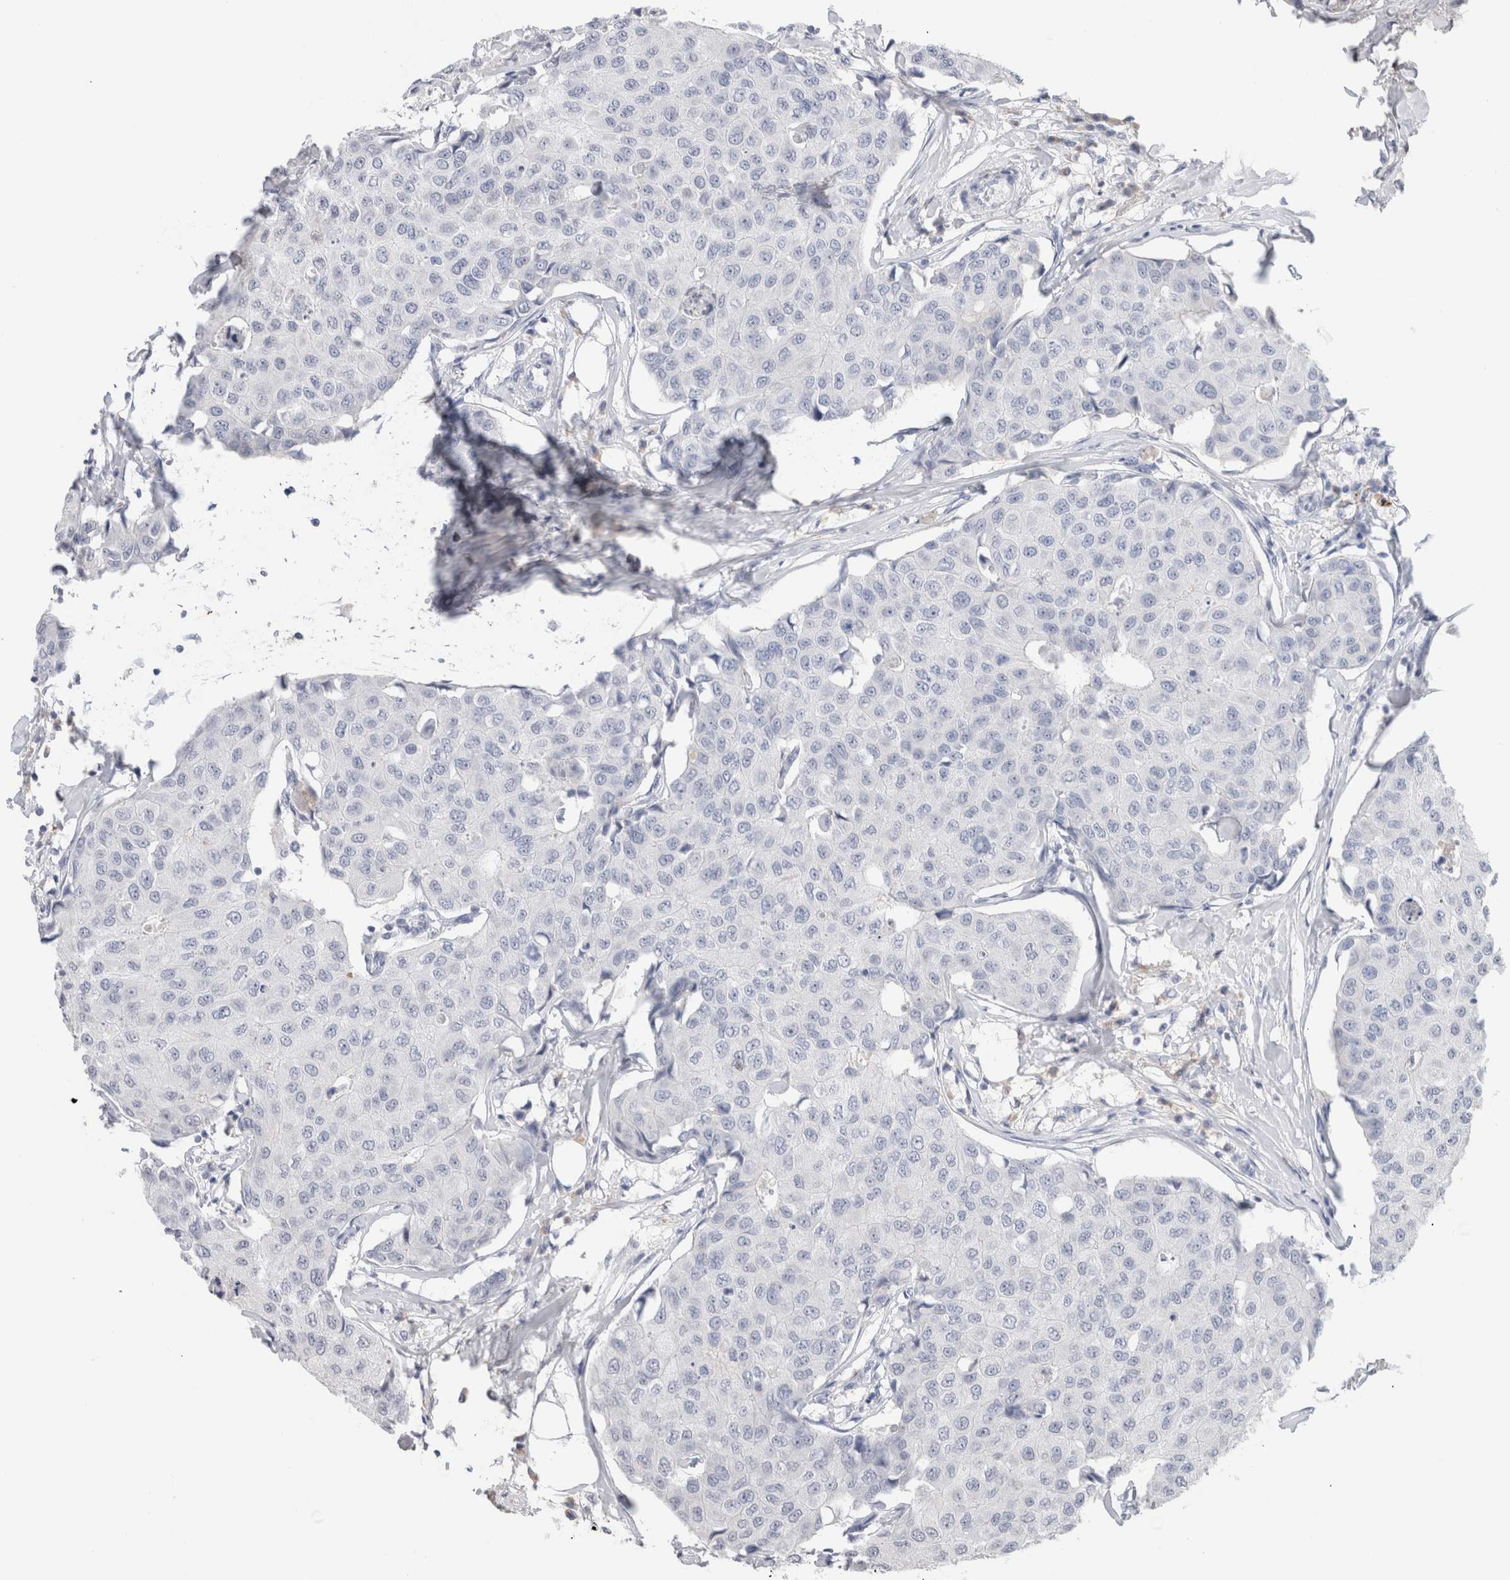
{"staining": {"intensity": "negative", "quantity": "none", "location": "none"}, "tissue": "breast cancer", "cell_type": "Tumor cells", "image_type": "cancer", "snomed": [{"axis": "morphology", "description": "Duct carcinoma"}, {"axis": "topography", "description": "Breast"}], "caption": "IHC of human breast cancer reveals no expression in tumor cells.", "gene": "LAMP3", "patient": {"sex": "female", "age": 80}}